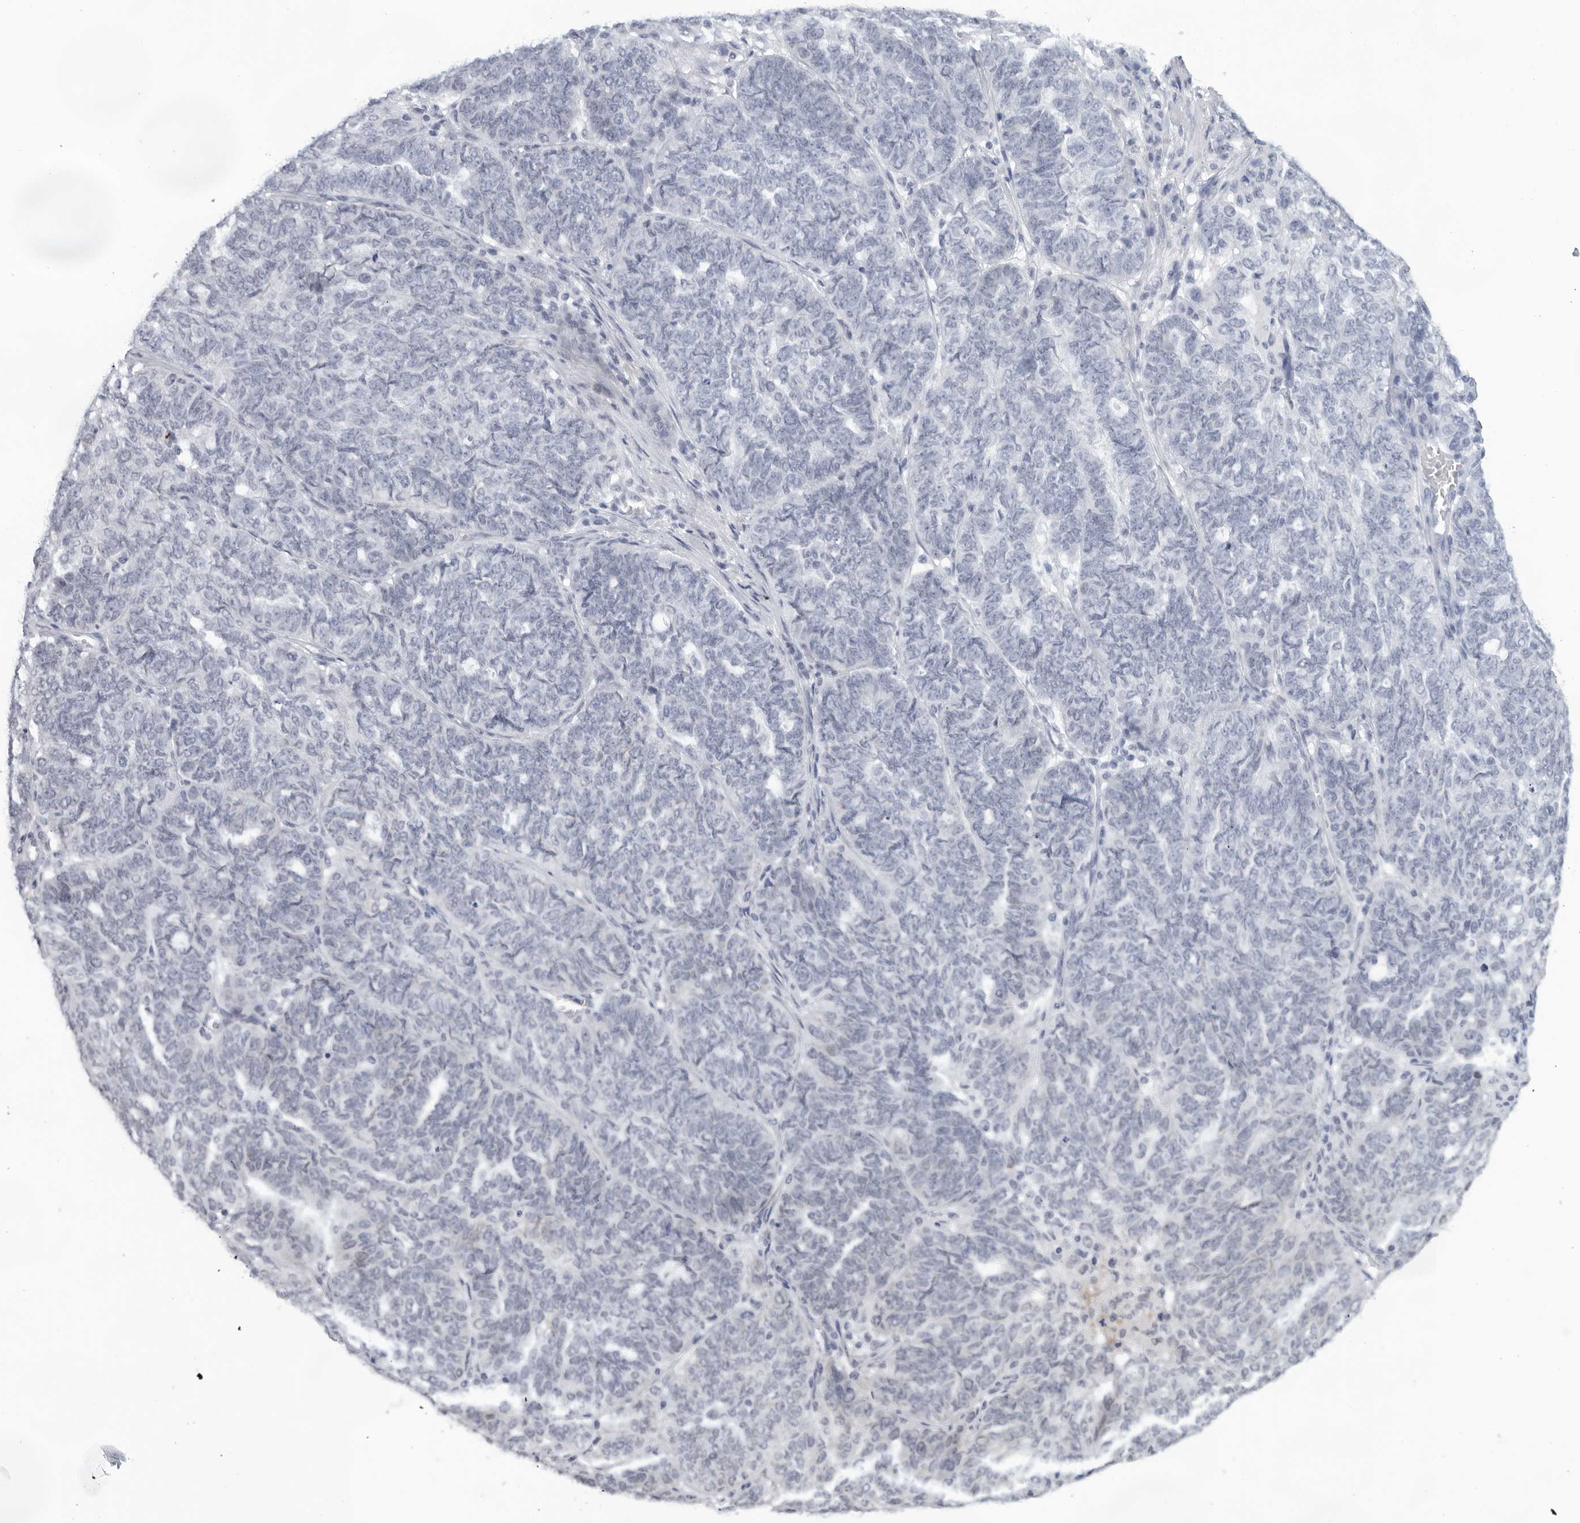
{"staining": {"intensity": "negative", "quantity": "none", "location": "none"}, "tissue": "ovarian cancer", "cell_type": "Tumor cells", "image_type": "cancer", "snomed": [{"axis": "morphology", "description": "Cystadenocarcinoma, serous, NOS"}, {"axis": "topography", "description": "Ovary"}], "caption": "This is an IHC image of serous cystadenocarcinoma (ovarian). There is no staining in tumor cells.", "gene": "WDTC1", "patient": {"sex": "female", "age": 59}}